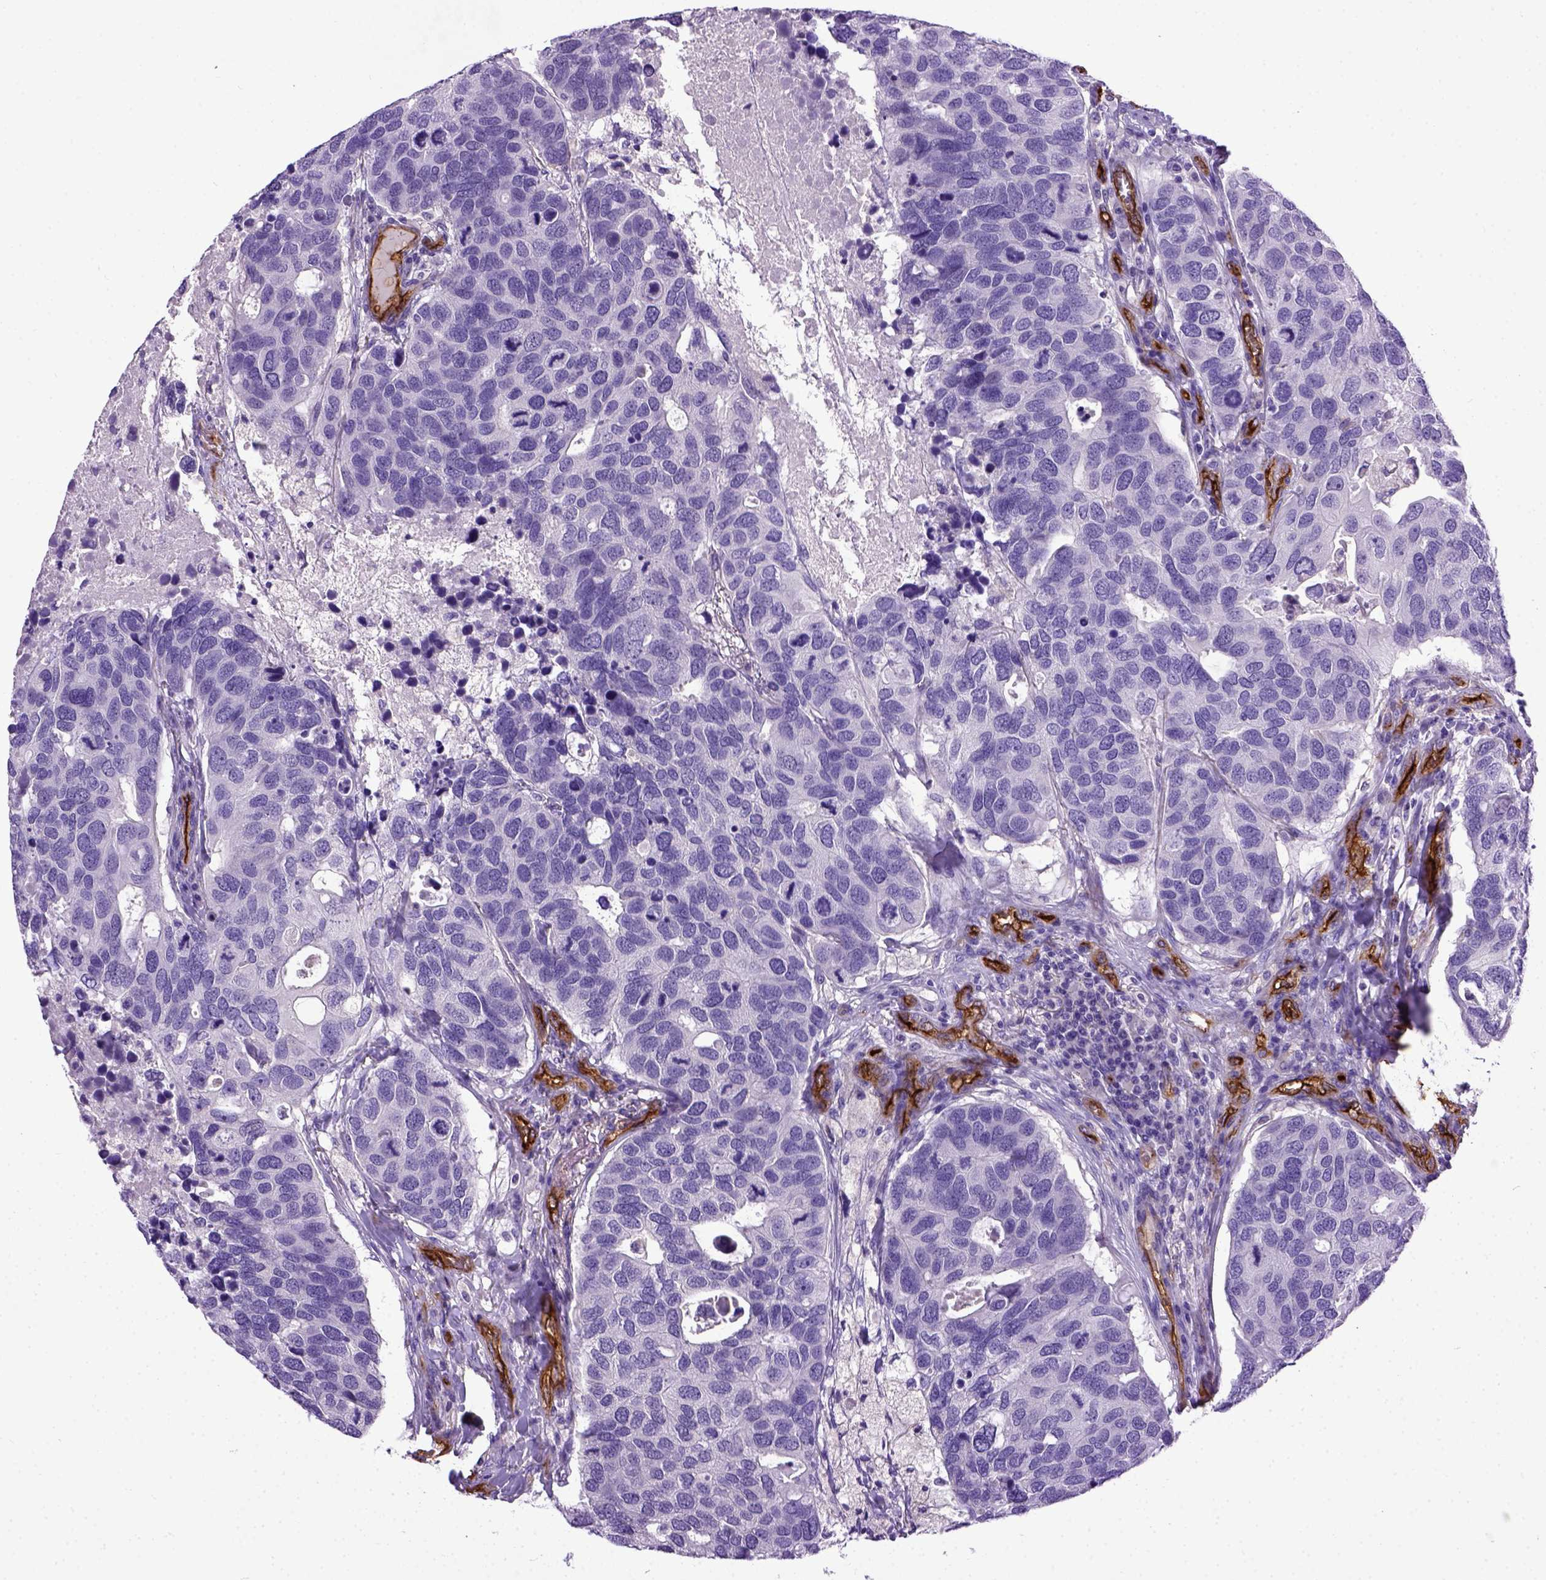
{"staining": {"intensity": "negative", "quantity": "none", "location": "none"}, "tissue": "breast cancer", "cell_type": "Tumor cells", "image_type": "cancer", "snomed": [{"axis": "morphology", "description": "Duct carcinoma"}, {"axis": "topography", "description": "Breast"}], "caption": "Immunohistochemical staining of human breast cancer (intraductal carcinoma) demonstrates no significant expression in tumor cells. The staining is performed using DAB brown chromogen with nuclei counter-stained in using hematoxylin.", "gene": "ENG", "patient": {"sex": "female", "age": 83}}